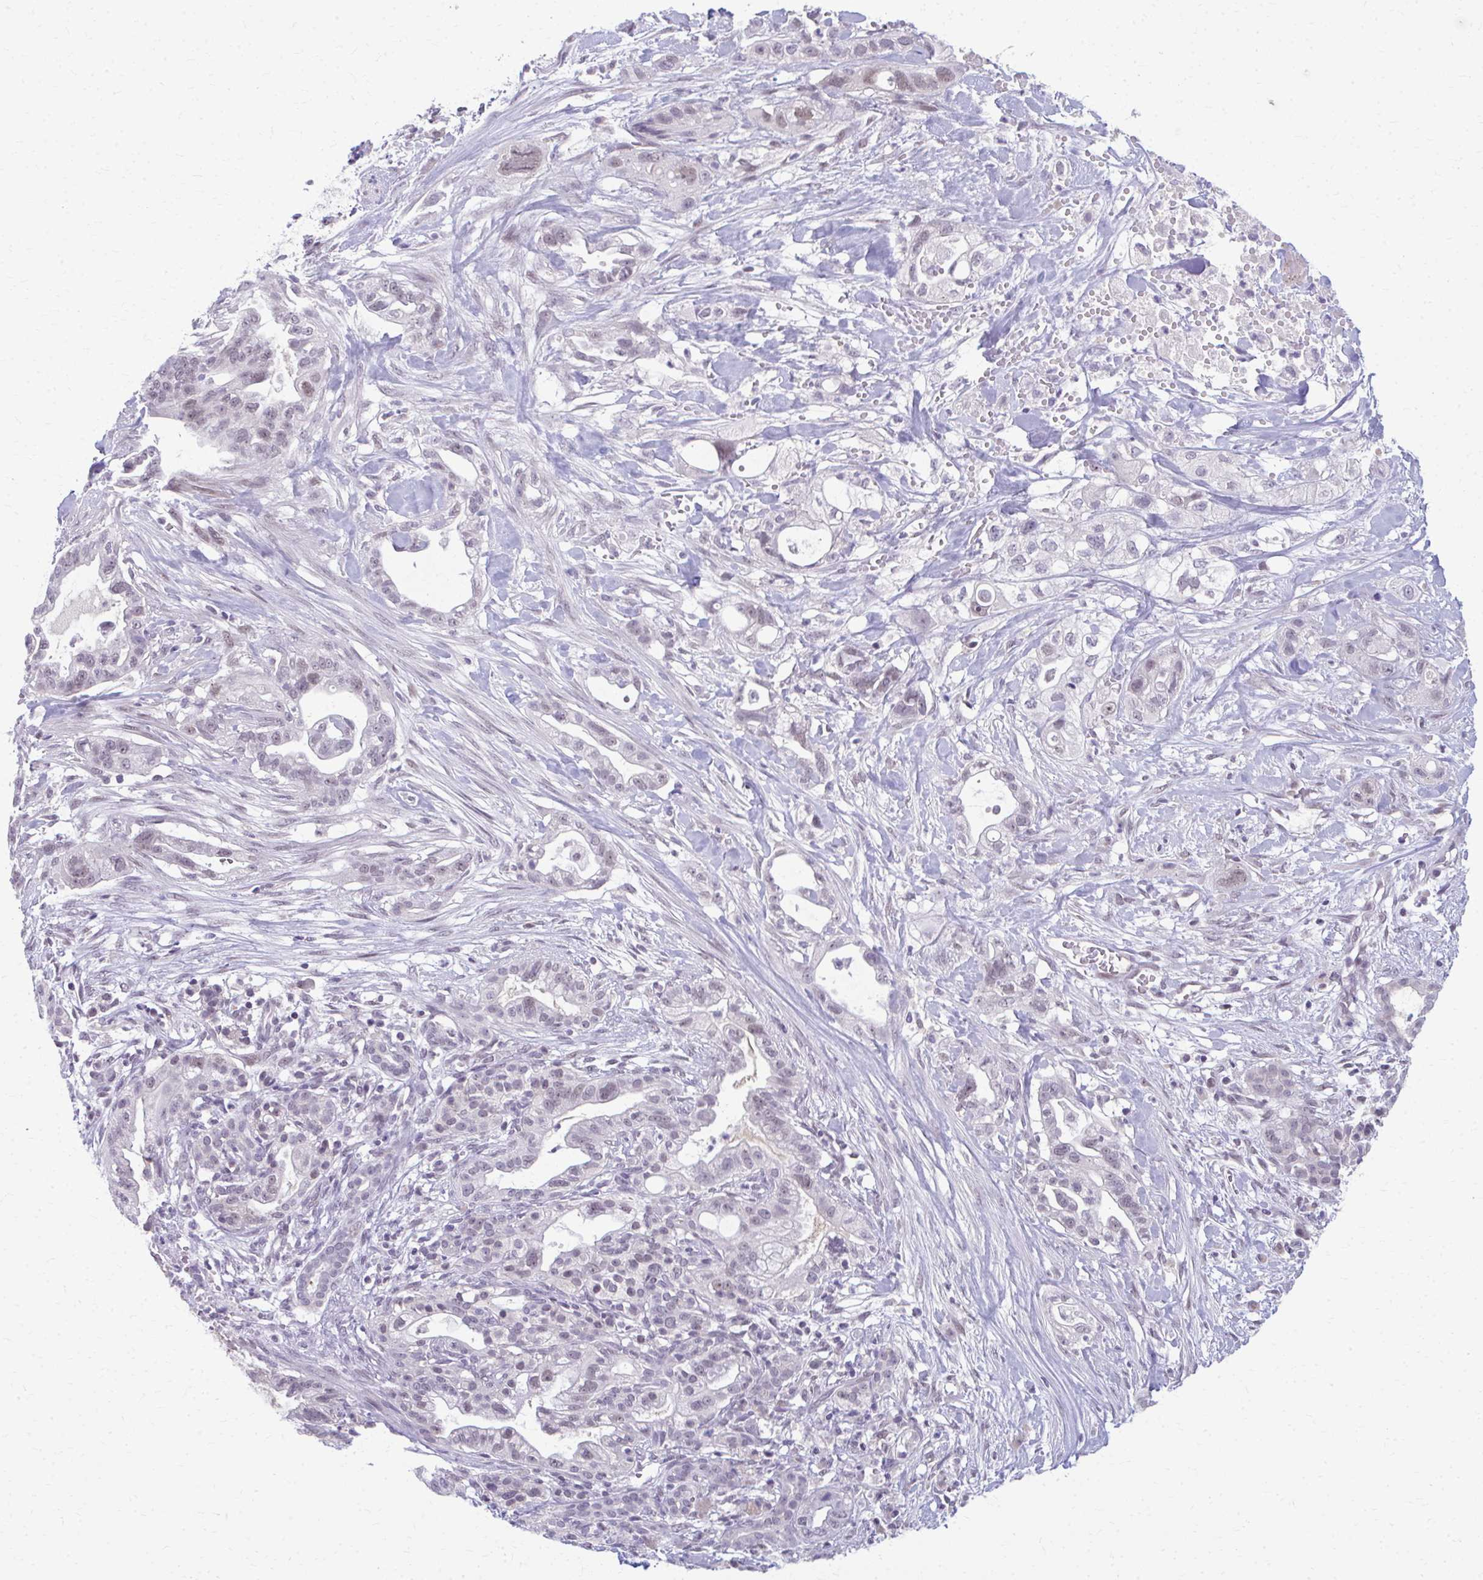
{"staining": {"intensity": "weak", "quantity": "<25%", "location": "nuclear"}, "tissue": "pancreatic cancer", "cell_type": "Tumor cells", "image_type": "cancer", "snomed": [{"axis": "morphology", "description": "Adenocarcinoma, NOS"}, {"axis": "topography", "description": "Pancreas"}], "caption": "A histopathology image of human pancreatic cancer is negative for staining in tumor cells. (DAB IHC, high magnification).", "gene": "MAF1", "patient": {"sex": "male", "age": 44}}